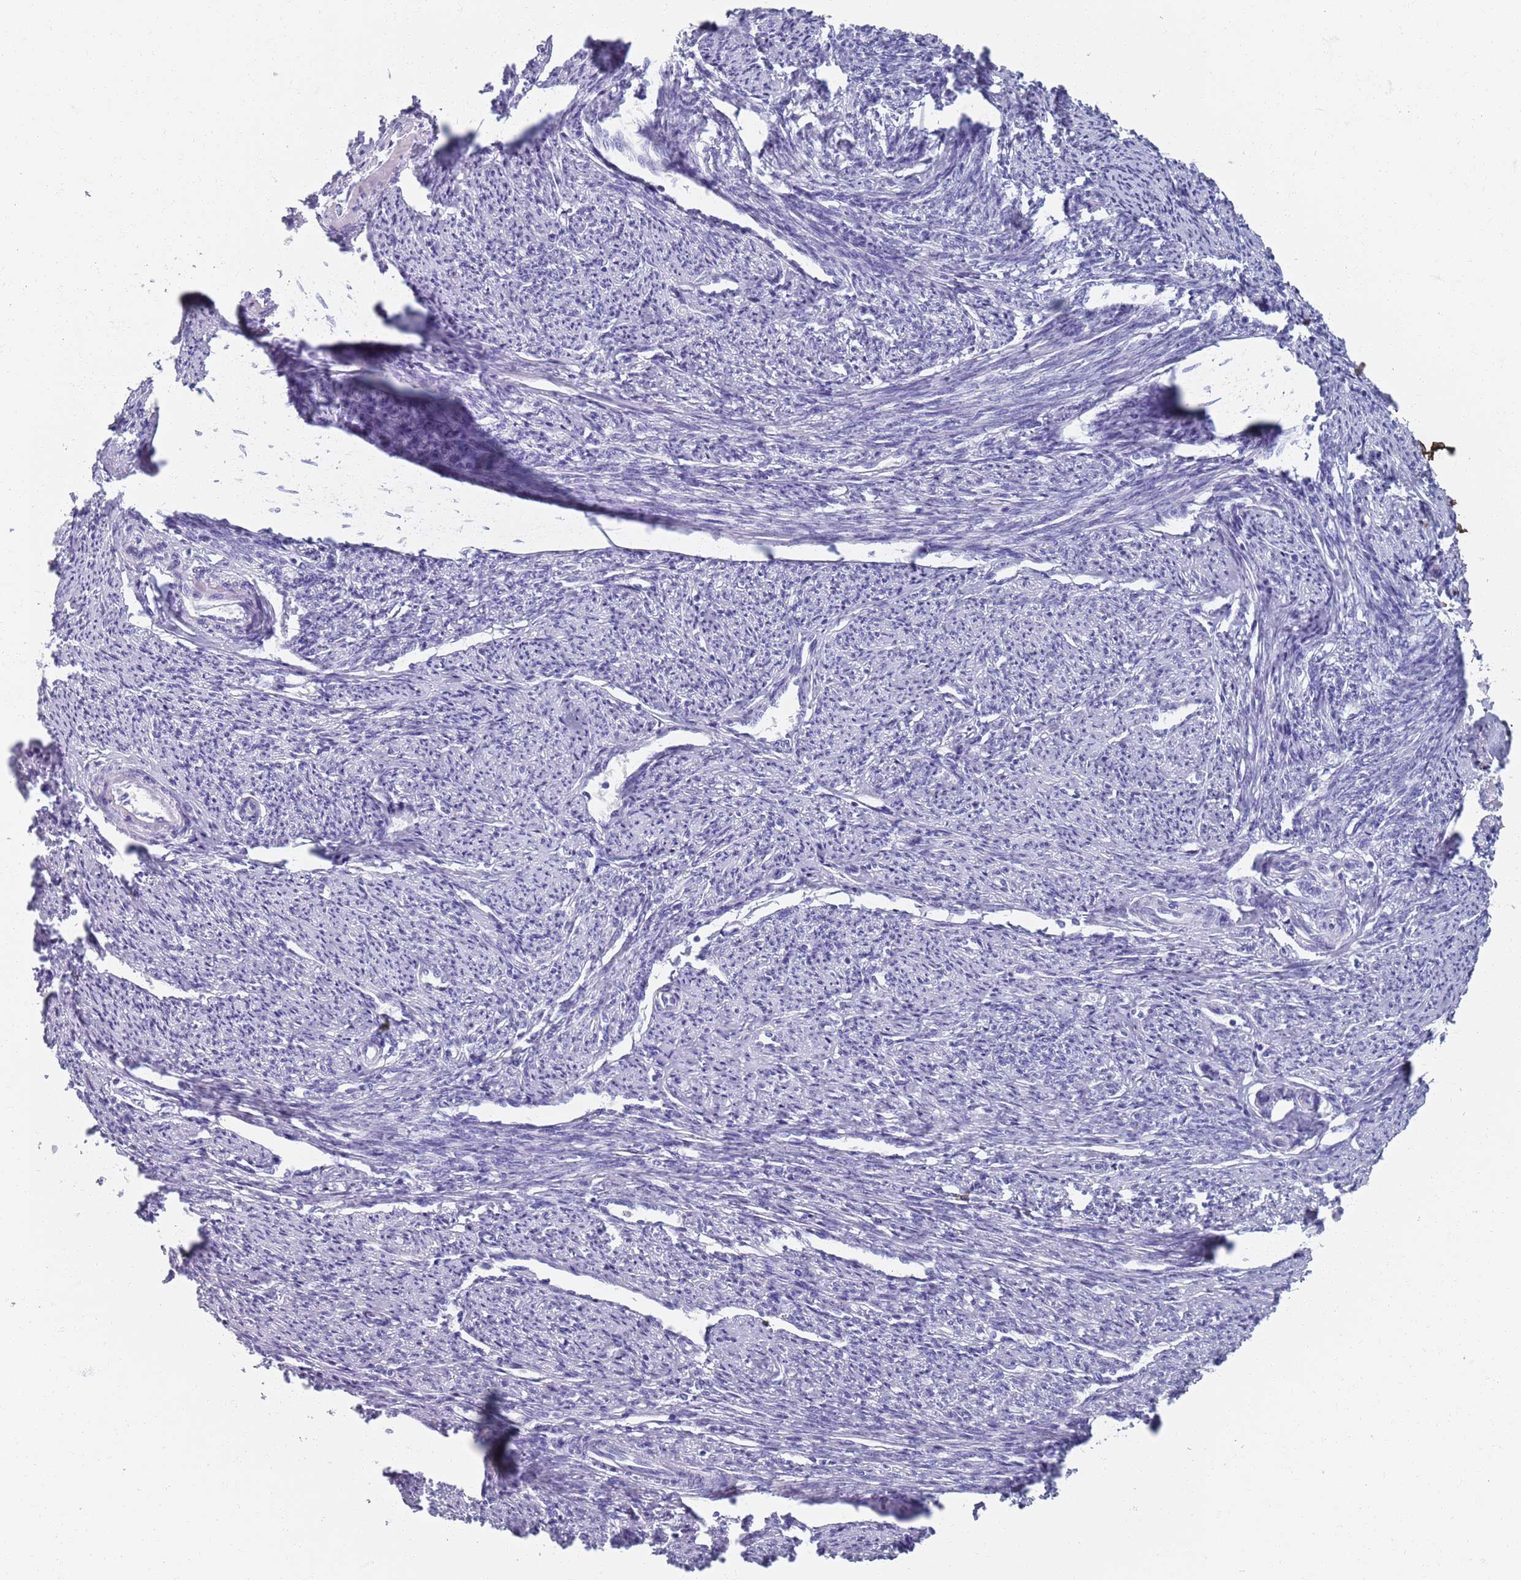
{"staining": {"intensity": "negative", "quantity": "none", "location": "none"}, "tissue": "smooth muscle", "cell_type": "Smooth muscle cells", "image_type": "normal", "snomed": [{"axis": "morphology", "description": "Normal tissue, NOS"}, {"axis": "topography", "description": "Smooth muscle"}, {"axis": "topography", "description": "Uterus"}], "caption": "The immunohistochemistry photomicrograph has no significant staining in smooth muscle cells of smooth muscle.", "gene": "PLOD1", "patient": {"sex": "female", "age": 59}}